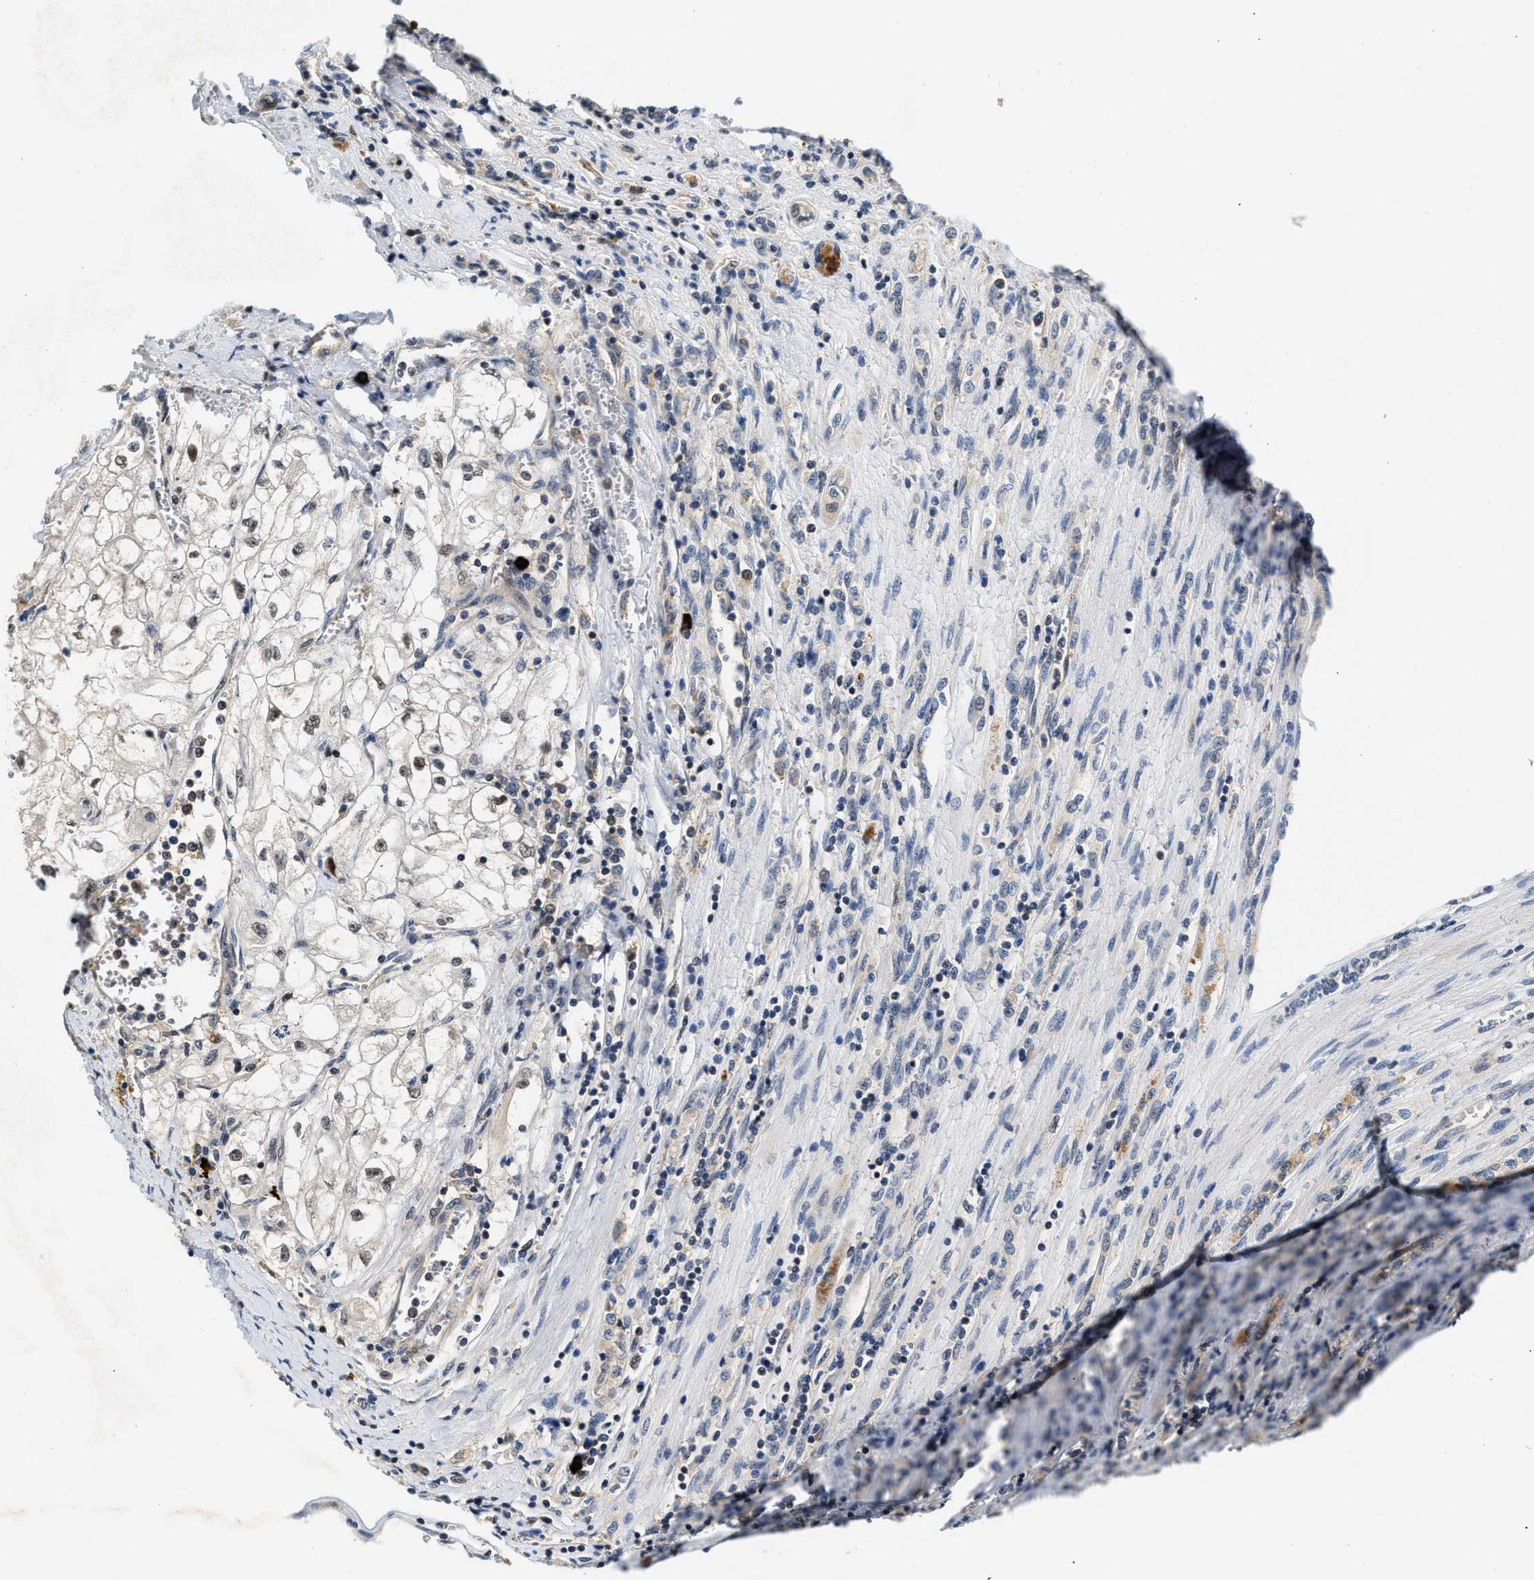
{"staining": {"intensity": "weak", "quantity": "<25%", "location": "nuclear"}, "tissue": "renal cancer", "cell_type": "Tumor cells", "image_type": "cancer", "snomed": [{"axis": "morphology", "description": "Adenocarcinoma, NOS"}, {"axis": "topography", "description": "Kidney"}], "caption": "Micrograph shows no significant protein expression in tumor cells of renal cancer. Brightfield microscopy of immunohistochemistry (IHC) stained with DAB (brown) and hematoxylin (blue), captured at high magnification.", "gene": "TUT7", "patient": {"sex": "female", "age": 70}}